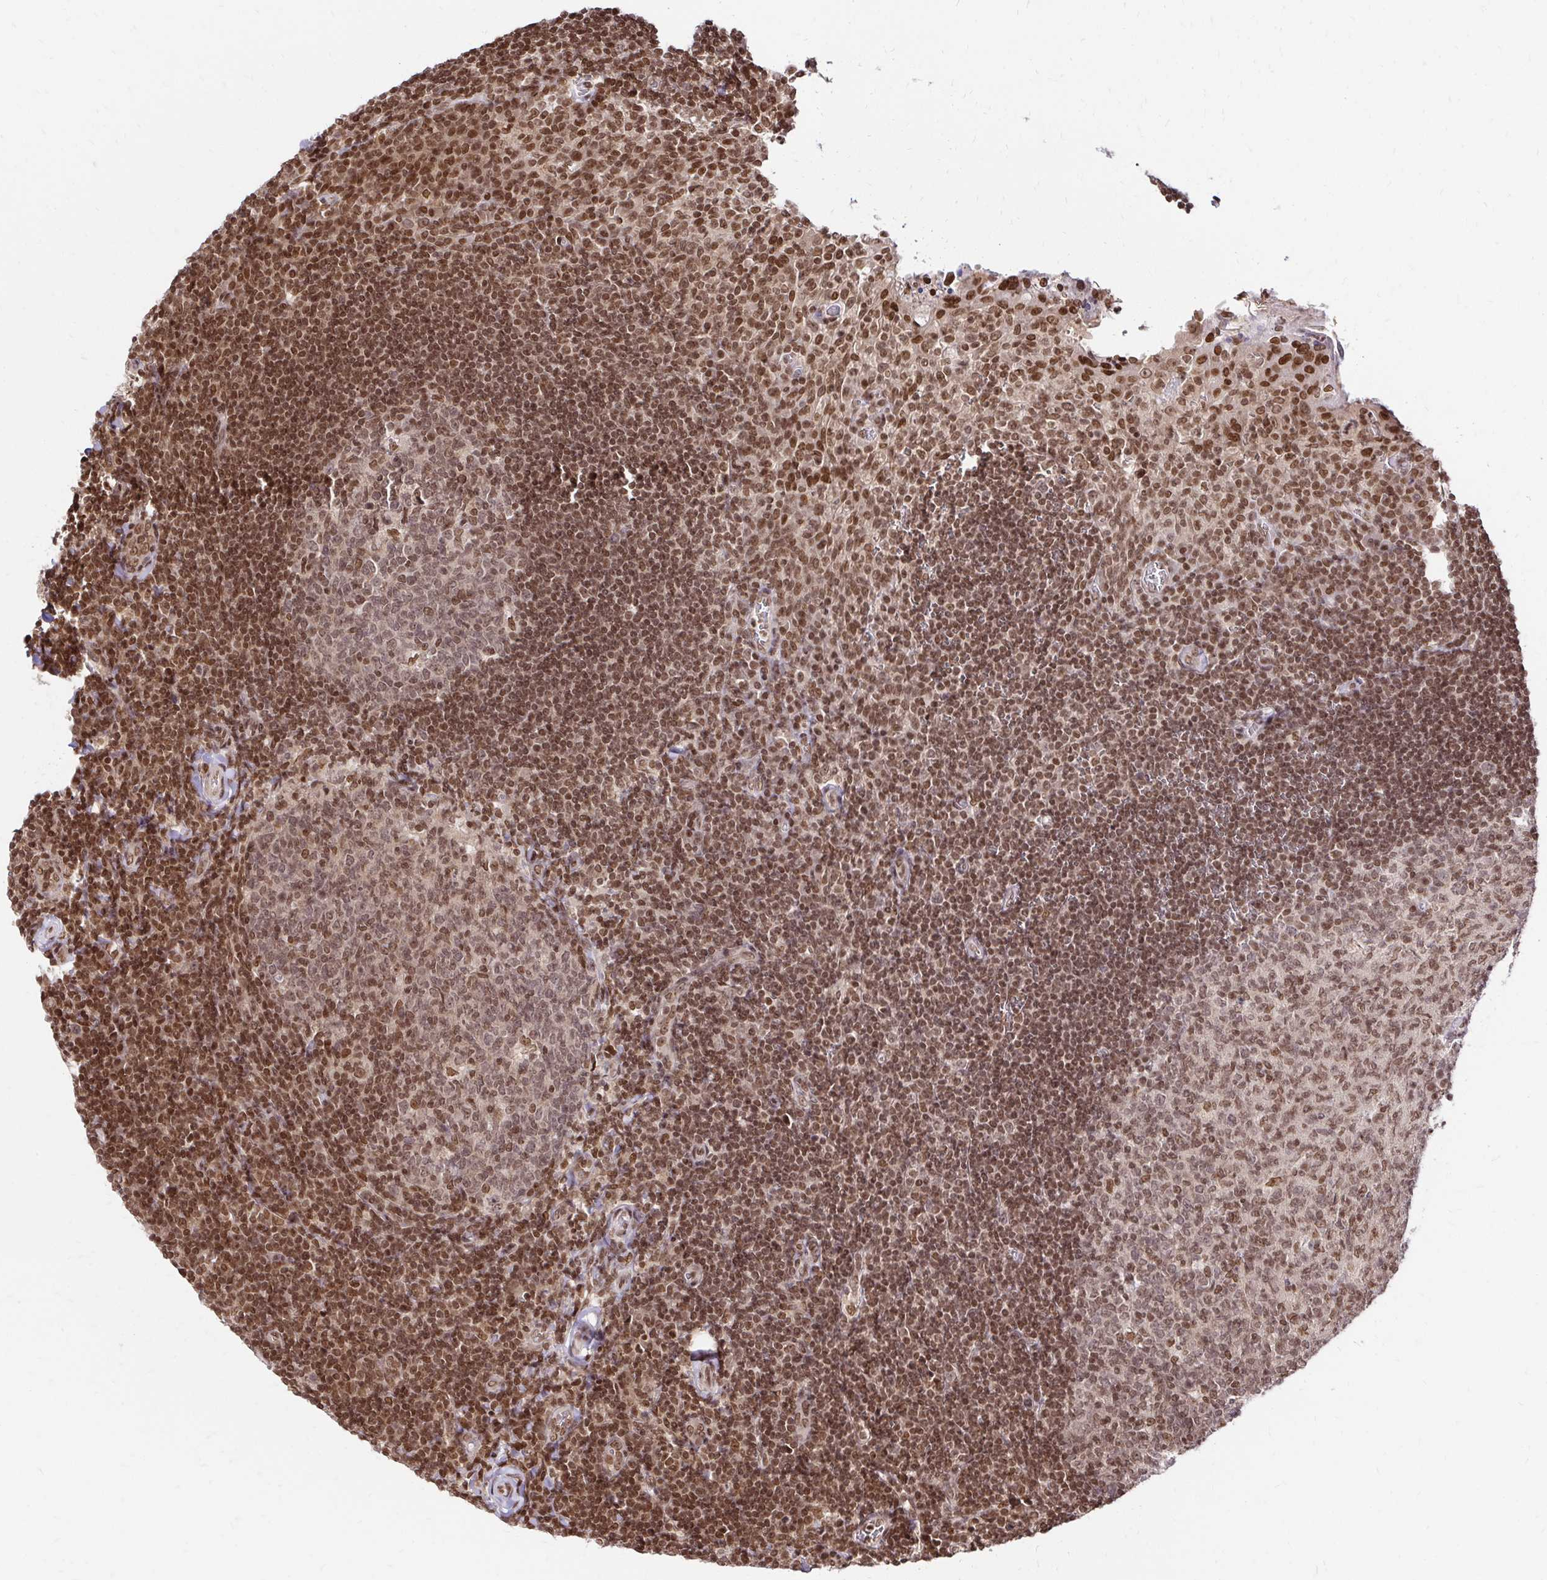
{"staining": {"intensity": "moderate", "quantity": "25%-75%", "location": "nuclear"}, "tissue": "tonsil", "cell_type": "Germinal center cells", "image_type": "normal", "snomed": [{"axis": "morphology", "description": "Normal tissue, NOS"}, {"axis": "topography", "description": "Tonsil"}], "caption": "Immunohistochemical staining of benign human tonsil shows moderate nuclear protein expression in approximately 25%-75% of germinal center cells.", "gene": "GLYR1", "patient": {"sex": "female", "age": 10}}